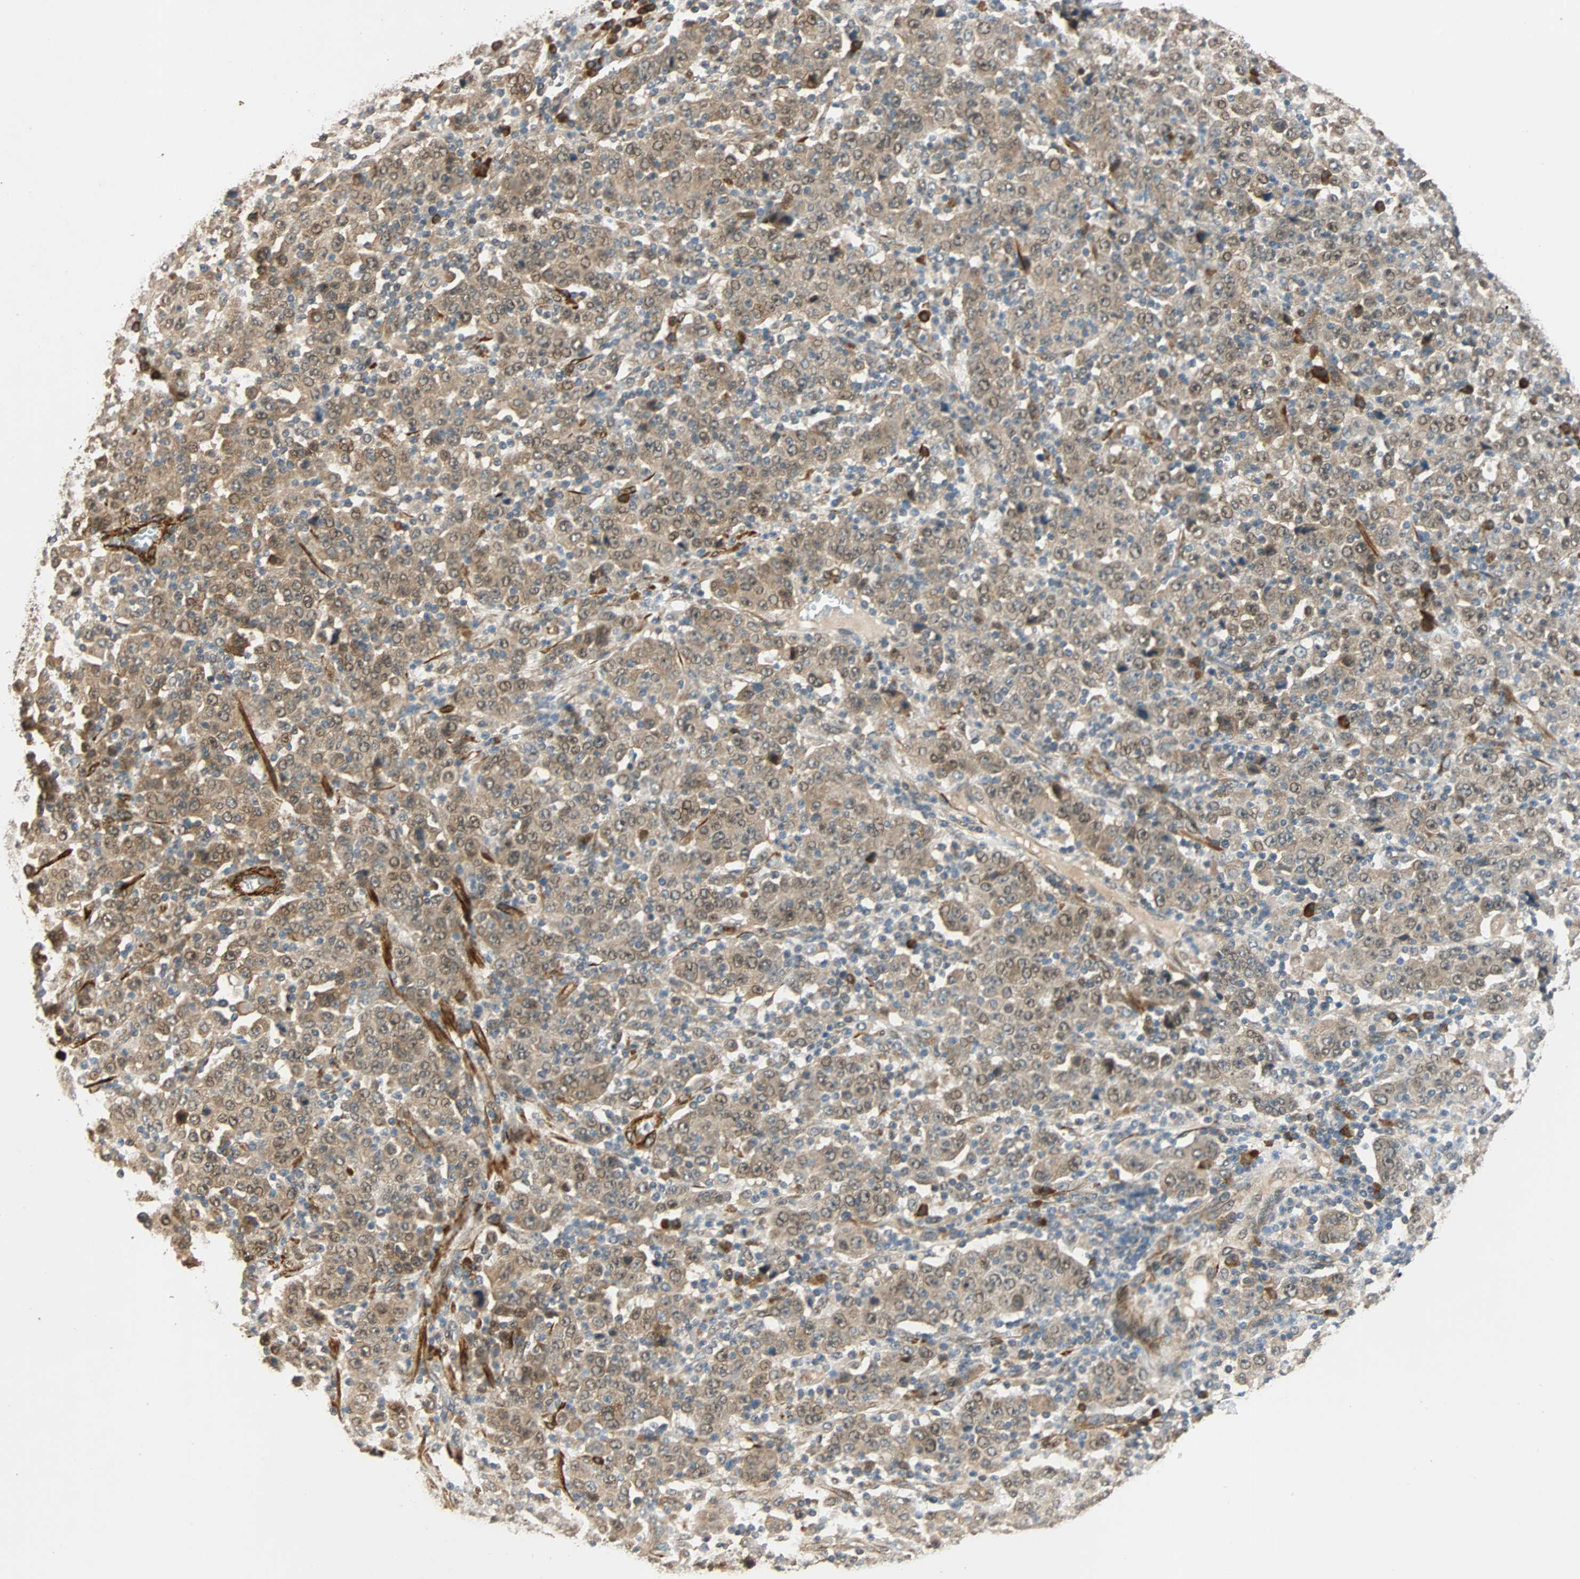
{"staining": {"intensity": "weak", "quantity": ">75%", "location": "cytoplasmic/membranous"}, "tissue": "stomach cancer", "cell_type": "Tumor cells", "image_type": "cancer", "snomed": [{"axis": "morphology", "description": "Normal tissue, NOS"}, {"axis": "morphology", "description": "Adenocarcinoma, NOS"}, {"axis": "topography", "description": "Stomach, upper"}, {"axis": "topography", "description": "Stomach"}], "caption": "Weak cytoplasmic/membranous protein positivity is identified in approximately >75% of tumor cells in stomach adenocarcinoma. Nuclei are stained in blue.", "gene": "QSER1", "patient": {"sex": "male", "age": 59}}